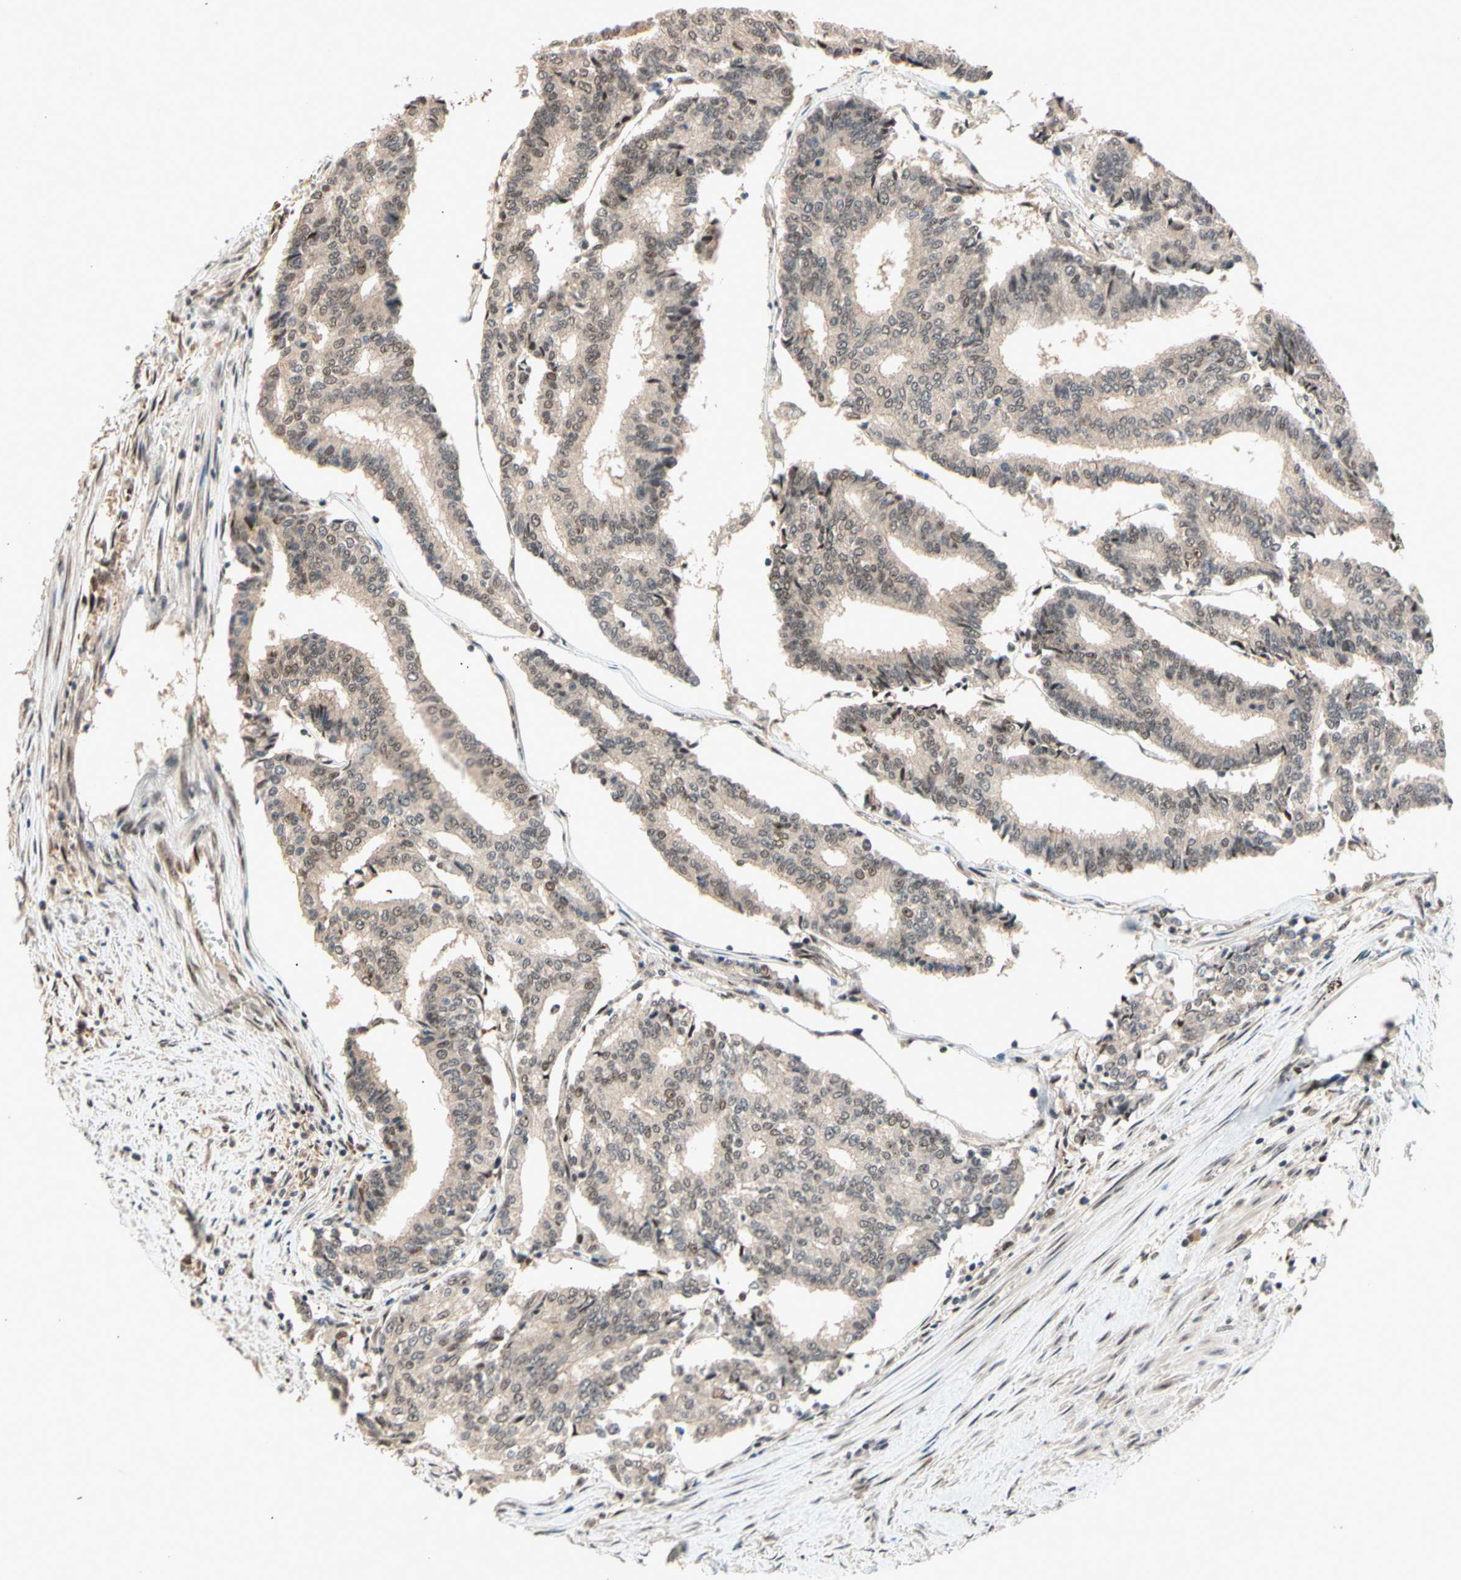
{"staining": {"intensity": "weak", "quantity": ">75%", "location": "cytoplasmic/membranous,nuclear"}, "tissue": "prostate cancer", "cell_type": "Tumor cells", "image_type": "cancer", "snomed": [{"axis": "morphology", "description": "Adenocarcinoma, High grade"}, {"axis": "topography", "description": "Prostate"}], "caption": "Prostate adenocarcinoma (high-grade) stained with a protein marker exhibits weak staining in tumor cells.", "gene": "NGEF", "patient": {"sex": "male", "age": 55}}